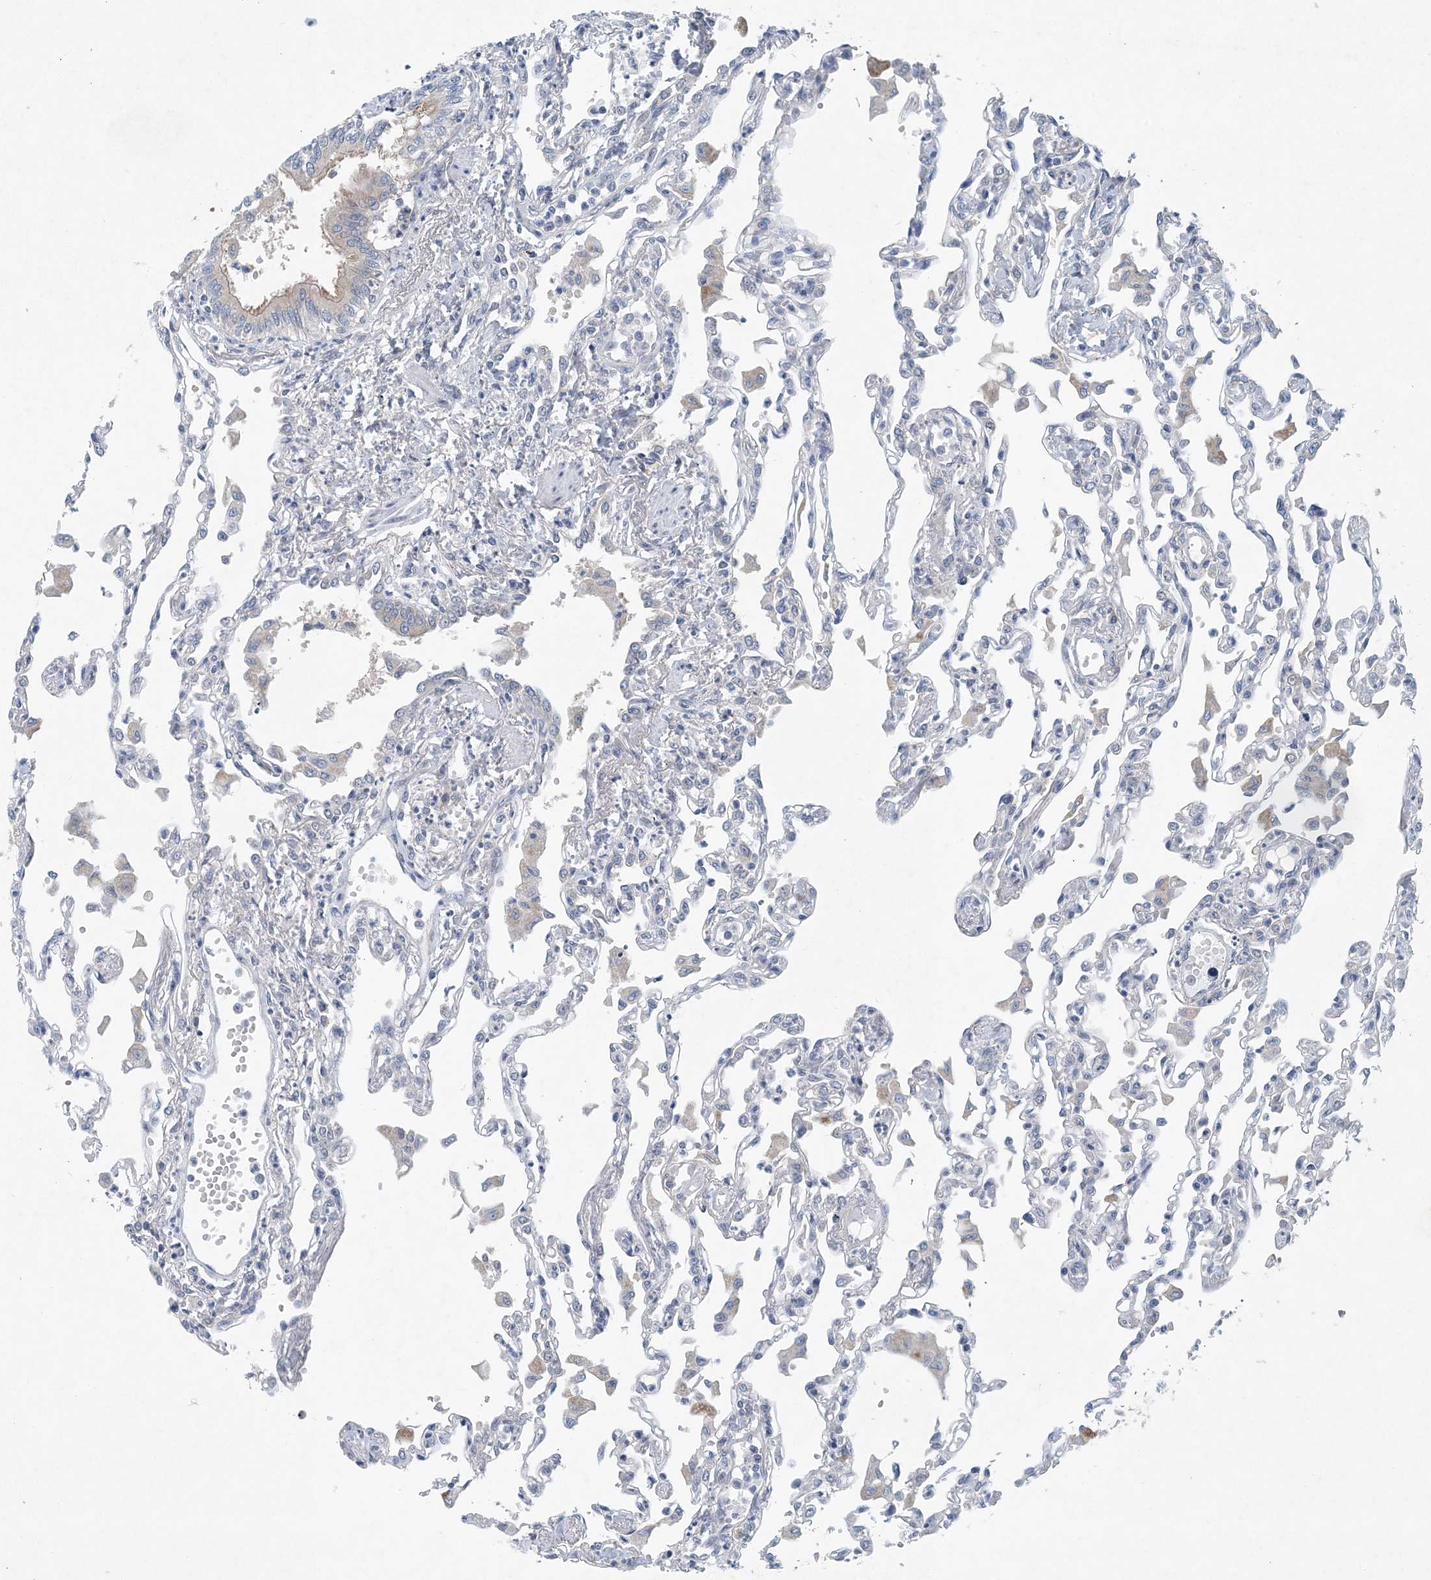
{"staining": {"intensity": "negative", "quantity": "none", "location": "none"}, "tissue": "lung", "cell_type": "Alveolar cells", "image_type": "normal", "snomed": [{"axis": "morphology", "description": "Normal tissue, NOS"}, {"axis": "topography", "description": "Bronchus"}, {"axis": "topography", "description": "Lung"}], "caption": "The histopathology image exhibits no significant positivity in alveolar cells of lung.", "gene": "HIKESHI", "patient": {"sex": "female", "age": 49}}